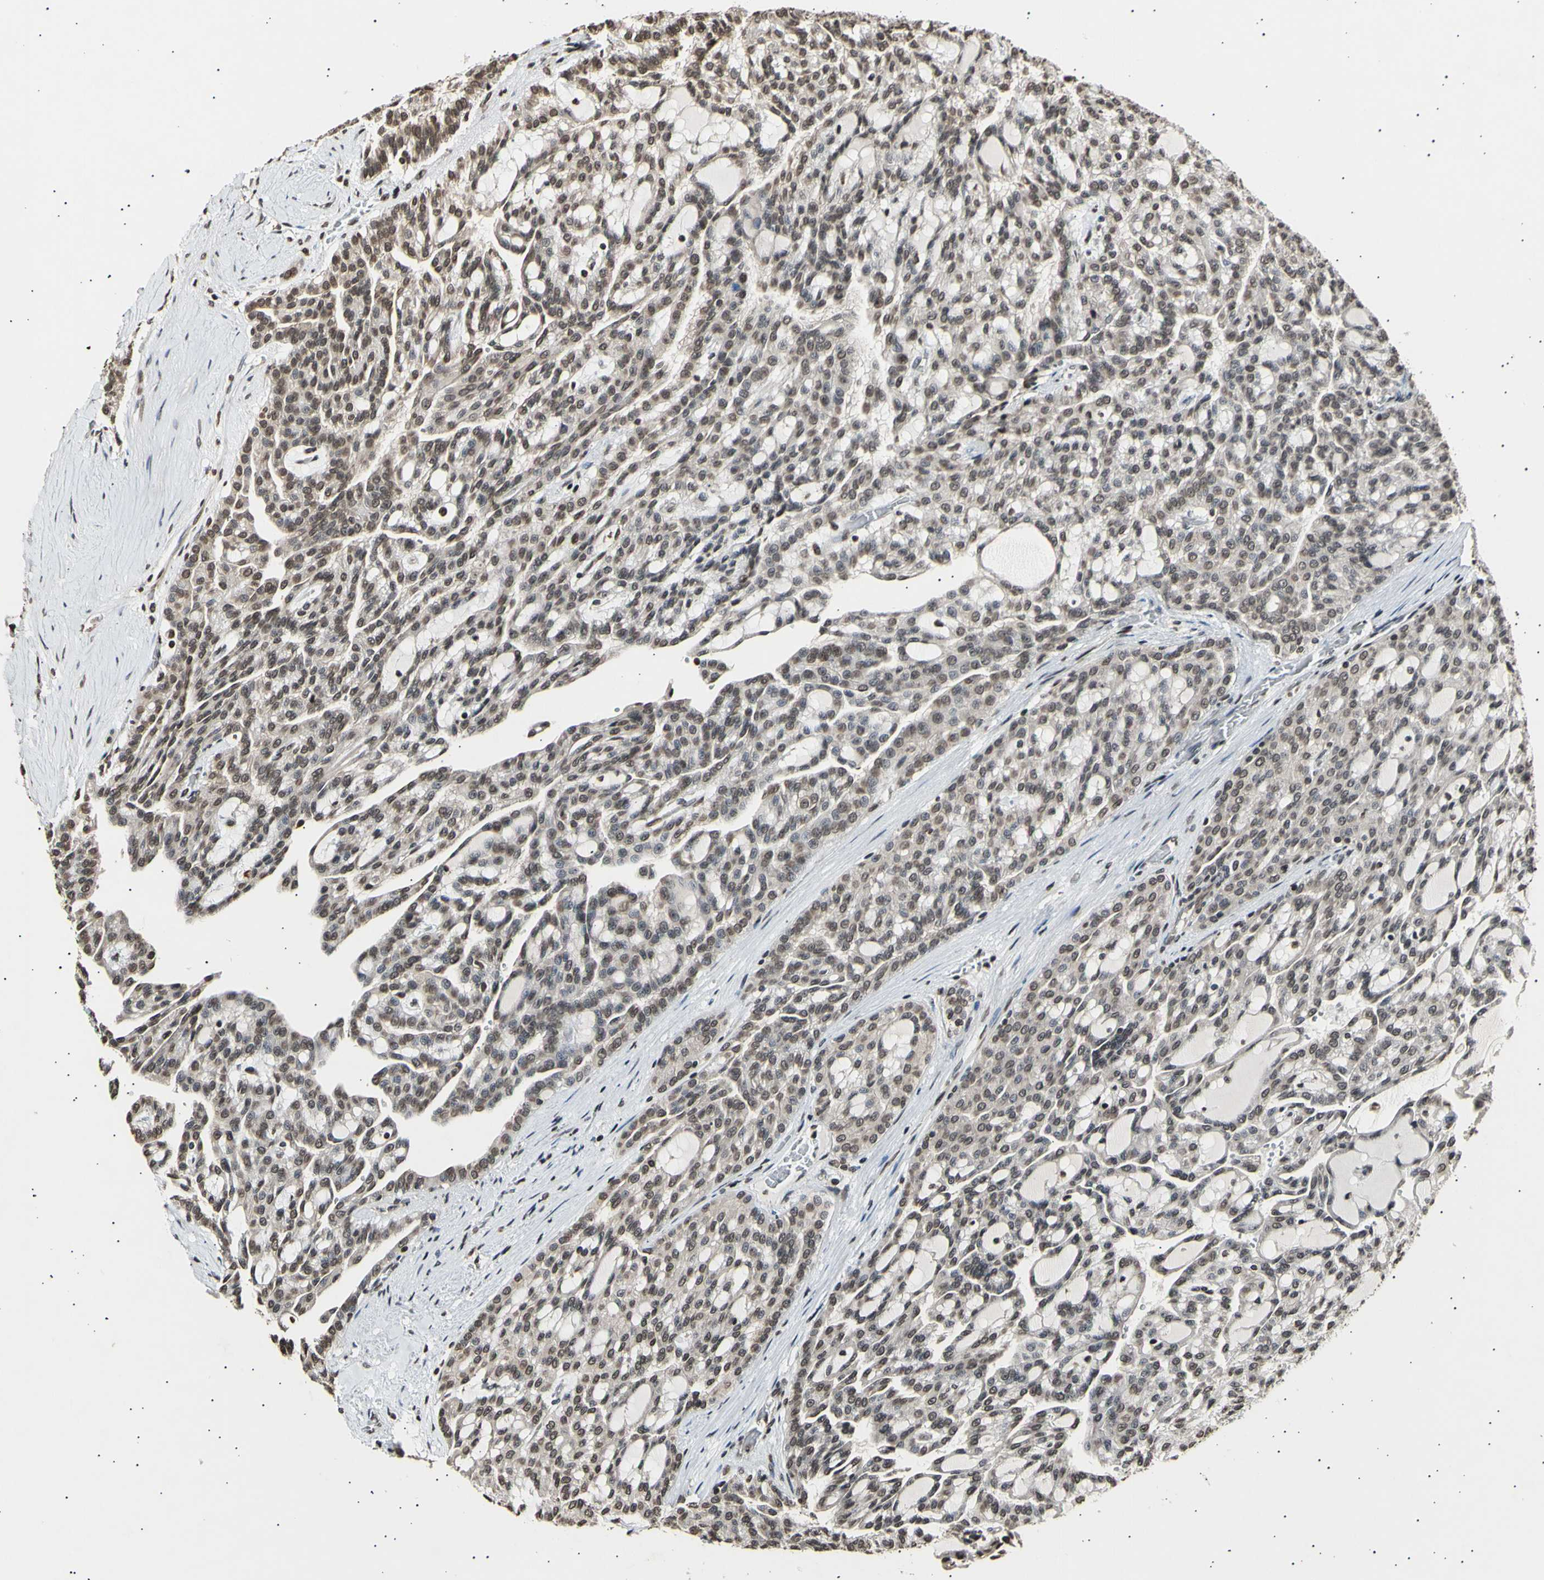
{"staining": {"intensity": "moderate", "quantity": ">75%", "location": "cytoplasmic/membranous,nuclear"}, "tissue": "renal cancer", "cell_type": "Tumor cells", "image_type": "cancer", "snomed": [{"axis": "morphology", "description": "Adenocarcinoma, NOS"}, {"axis": "topography", "description": "Kidney"}], "caption": "Protein staining shows moderate cytoplasmic/membranous and nuclear positivity in about >75% of tumor cells in renal cancer (adenocarcinoma). The protein of interest is stained brown, and the nuclei are stained in blue (DAB IHC with brightfield microscopy, high magnification).", "gene": "ANAPC7", "patient": {"sex": "male", "age": 63}}